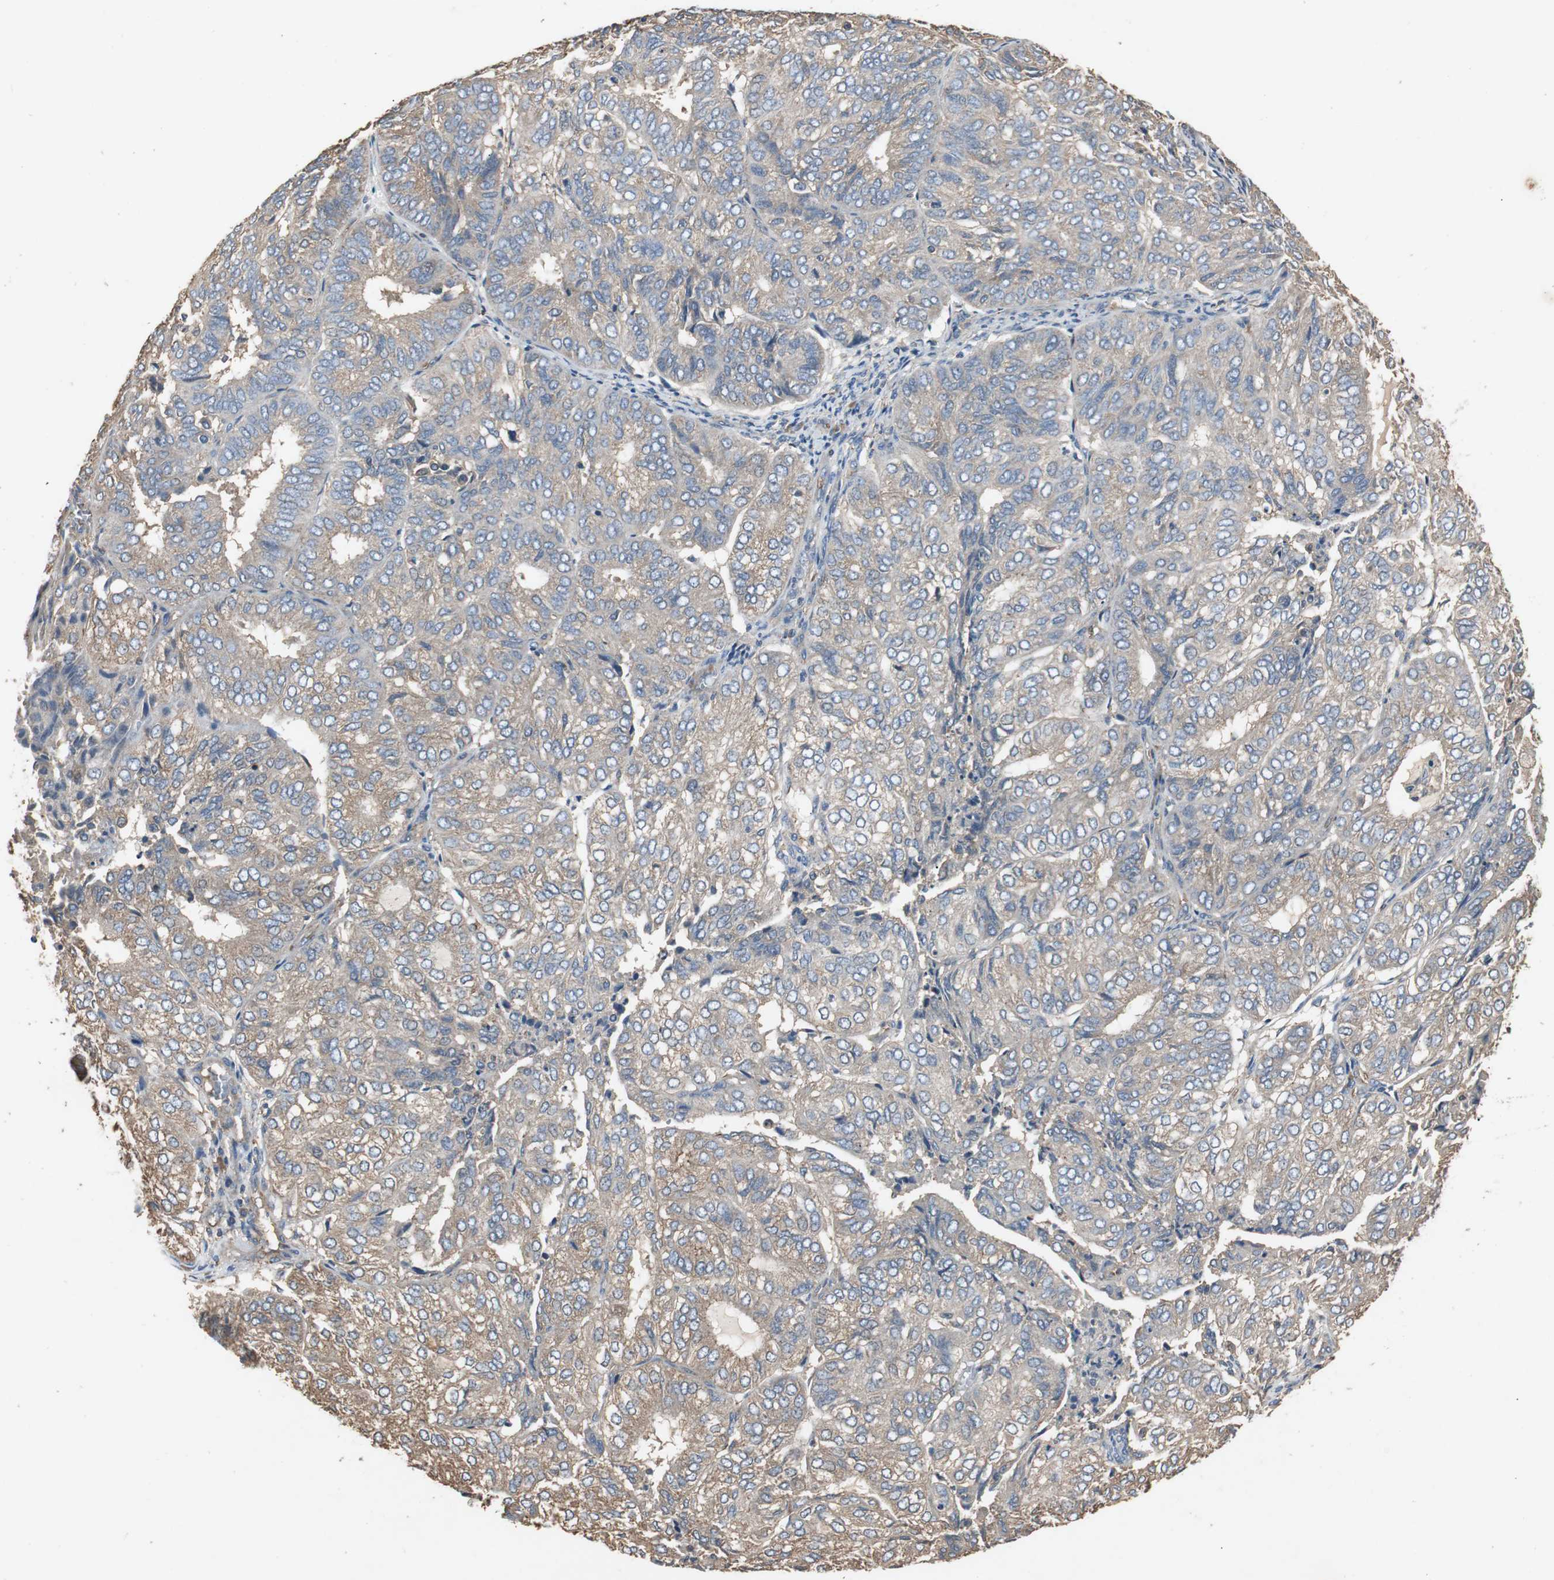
{"staining": {"intensity": "weak", "quantity": ">75%", "location": "cytoplasmic/membranous"}, "tissue": "endometrial cancer", "cell_type": "Tumor cells", "image_type": "cancer", "snomed": [{"axis": "morphology", "description": "Adenocarcinoma, NOS"}, {"axis": "topography", "description": "Uterus"}], "caption": "A brown stain shows weak cytoplasmic/membranous staining of a protein in human endometrial cancer tumor cells.", "gene": "TNFRSF14", "patient": {"sex": "female", "age": 60}}